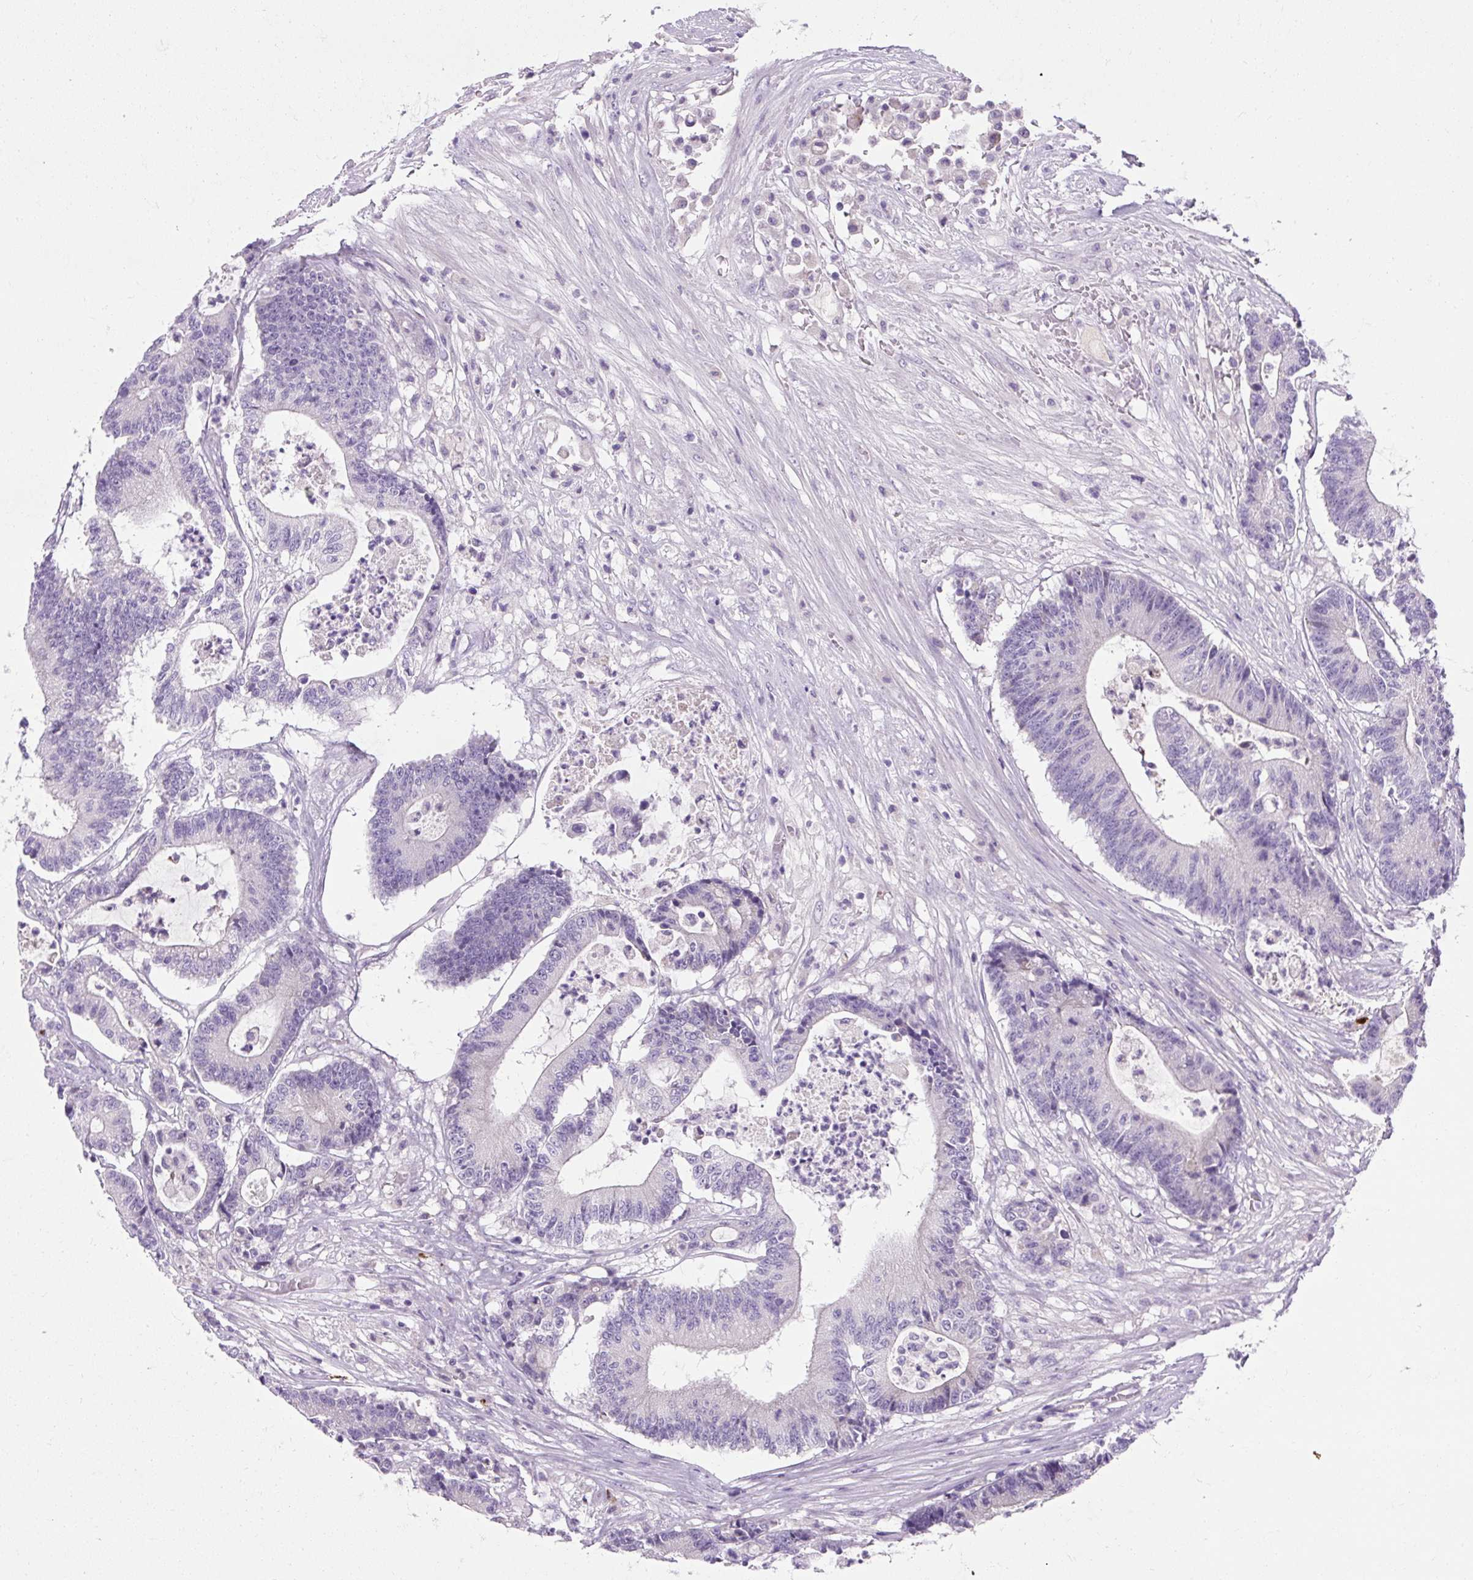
{"staining": {"intensity": "negative", "quantity": "none", "location": "none"}, "tissue": "colorectal cancer", "cell_type": "Tumor cells", "image_type": "cancer", "snomed": [{"axis": "morphology", "description": "Adenocarcinoma, NOS"}, {"axis": "topography", "description": "Colon"}], "caption": "Image shows no protein staining in tumor cells of colorectal cancer (adenocarcinoma) tissue. Brightfield microscopy of immunohistochemistry stained with DAB (brown) and hematoxylin (blue), captured at high magnification.", "gene": "ARRDC2", "patient": {"sex": "female", "age": 84}}